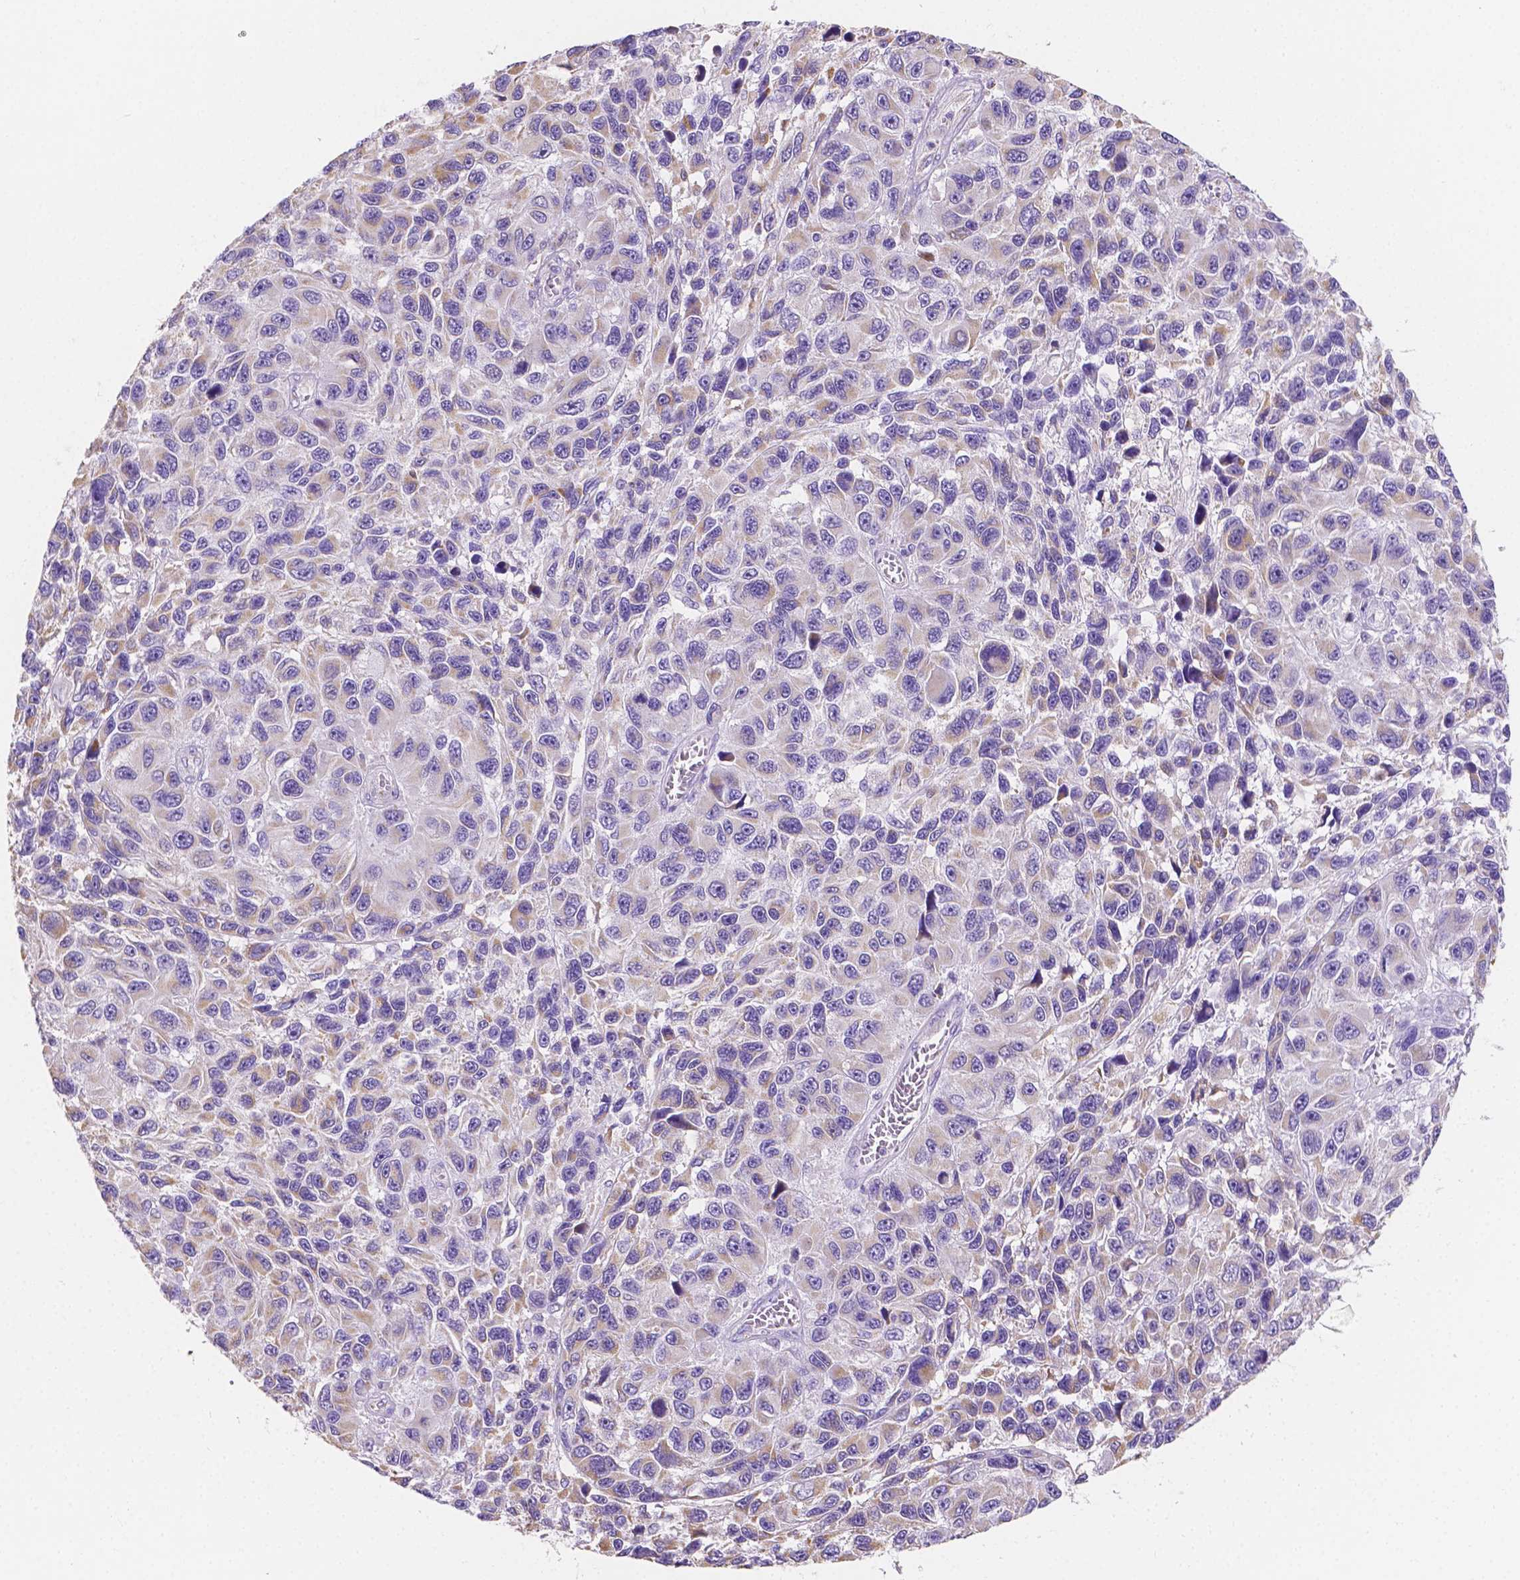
{"staining": {"intensity": "weak", "quantity": "<25%", "location": "cytoplasmic/membranous"}, "tissue": "melanoma", "cell_type": "Tumor cells", "image_type": "cancer", "snomed": [{"axis": "morphology", "description": "Malignant melanoma, NOS"}, {"axis": "topography", "description": "Skin"}], "caption": "DAB (3,3'-diaminobenzidine) immunohistochemical staining of malignant melanoma exhibits no significant positivity in tumor cells.", "gene": "TMEM130", "patient": {"sex": "male", "age": 53}}